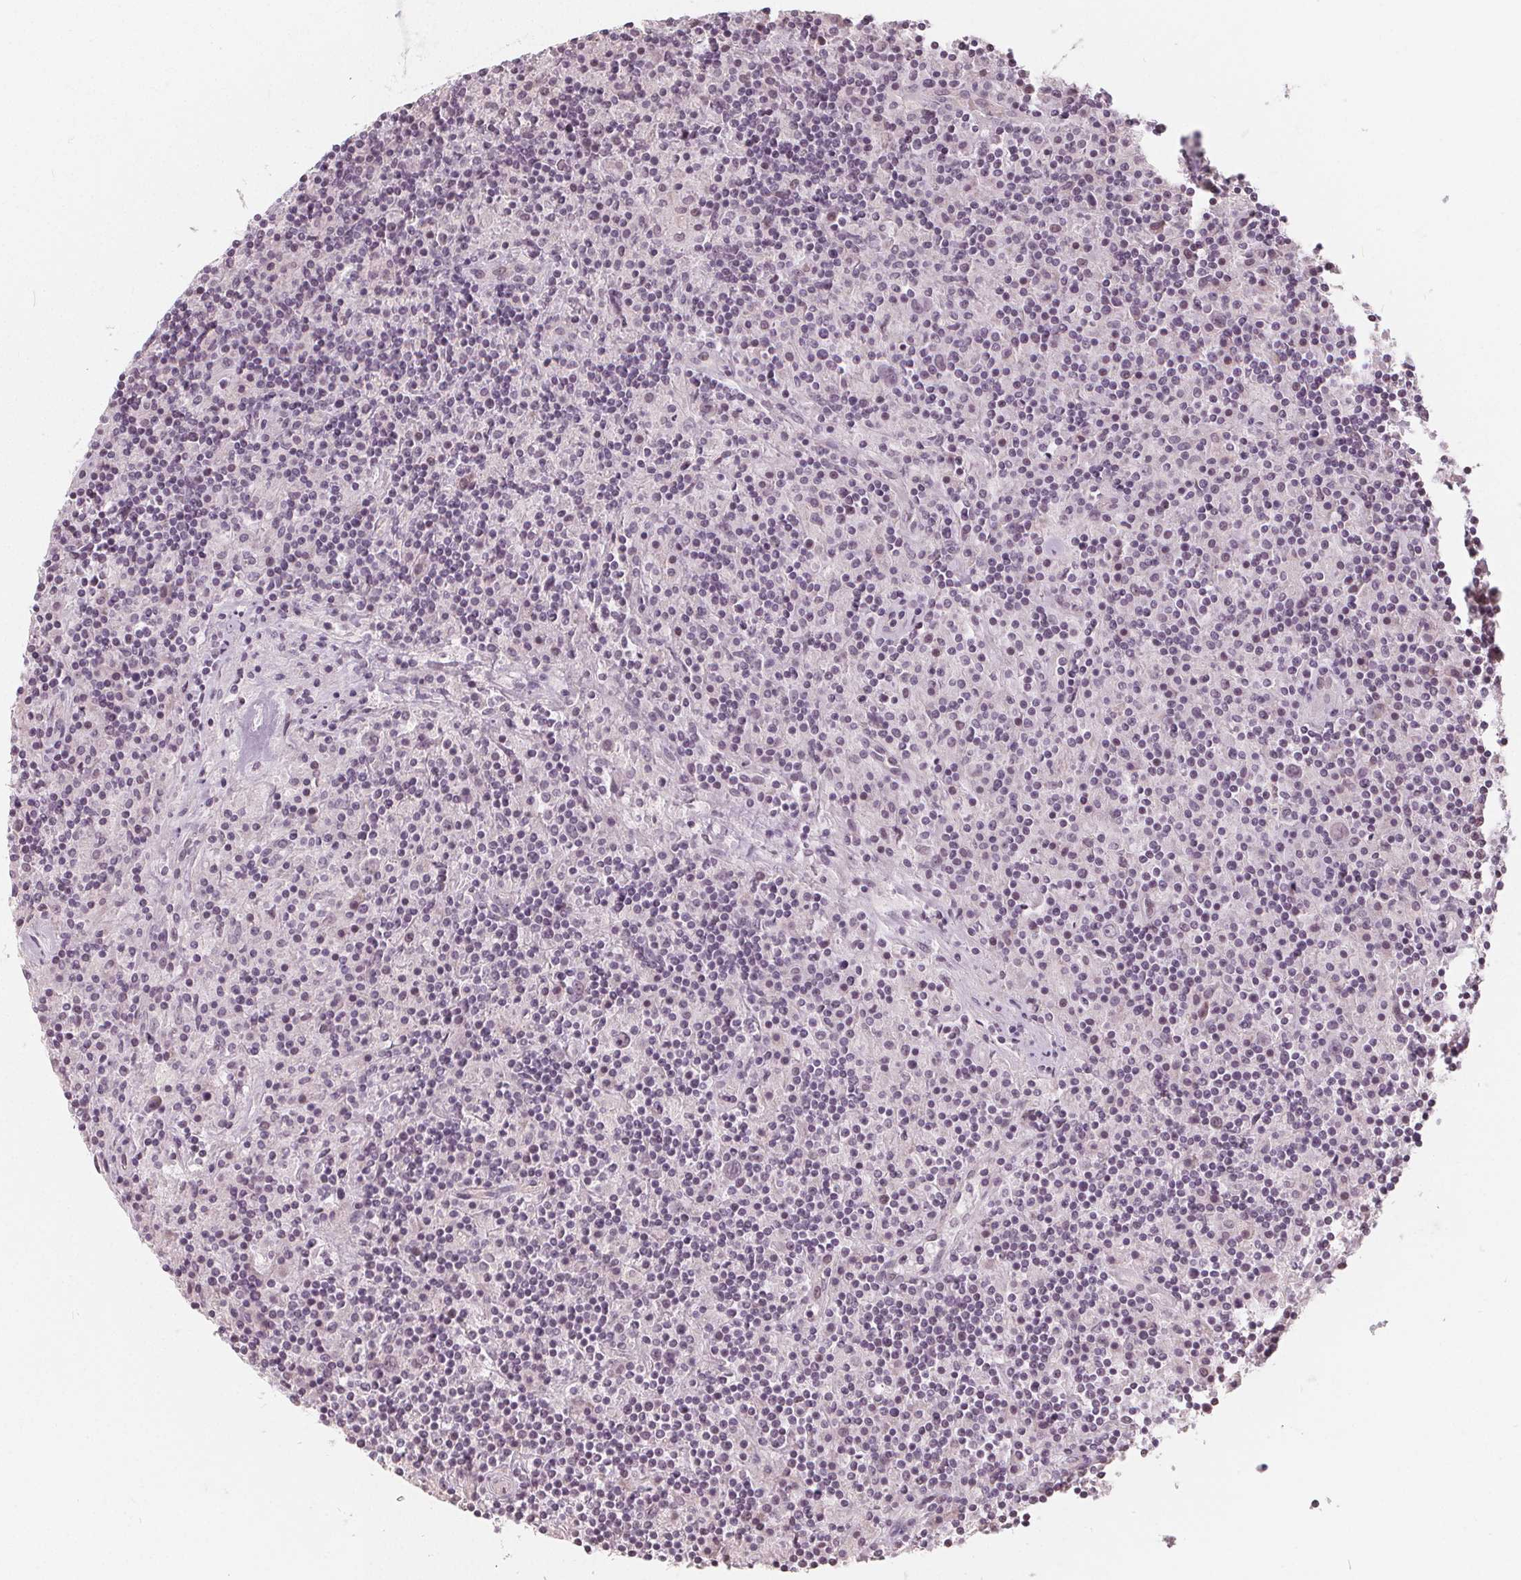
{"staining": {"intensity": "weak", "quantity": "<25%", "location": "nuclear"}, "tissue": "lymphoma", "cell_type": "Tumor cells", "image_type": "cancer", "snomed": [{"axis": "morphology", "description": "Hodgkin's disease, NOS"}, {"axis": "topography", "description": "Lymph node"}], "caption": "There is no significant staining in tumor cells of lymphoma. (Stains: DAB immunohistochemistry (IHC) with hematoxylin counter stain, Microscopy: brightfield microscopy at high magnification).", "gene": "NUP210L", "patient": {"sex": "male", "age": 70}}